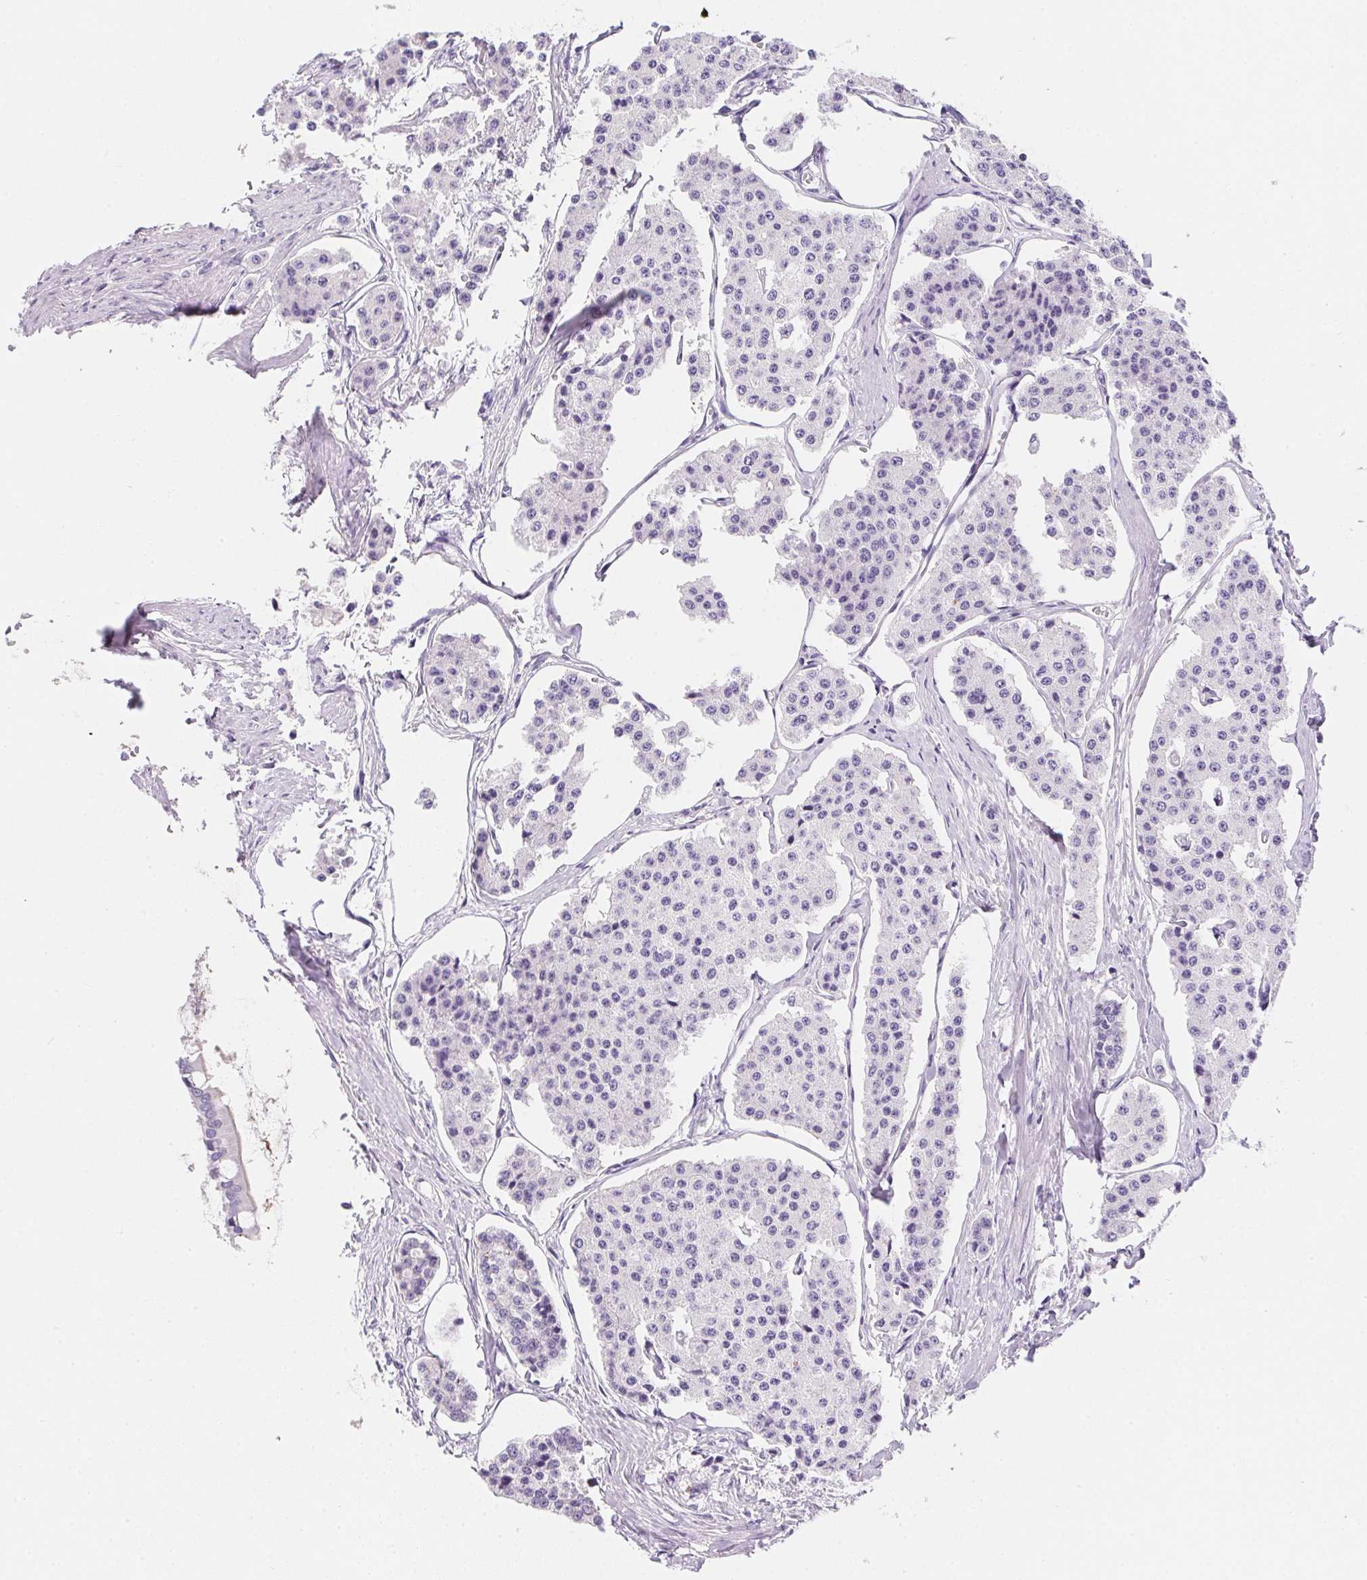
{"staining": {"intensity": "negative", "quantity": "none", "location": "none"}, "tissue": "carcinoid", "cell_type": "Tumor cells", "image_type": "cancer", "snomed": [{"axis": "morphology", "description": "Carcinoid, malignant, NOS"}, {"axis": "topography", "description": "Small intestine"}], "caption": "Protein analysis of carcinoid (malignant) shows no significant expression in tumor cells. (Immunohistochemistry (ihc), brightfield microscopy, high magnification).", "gene": "AQP5", "patient": {"sex": "female", "age": 65}}